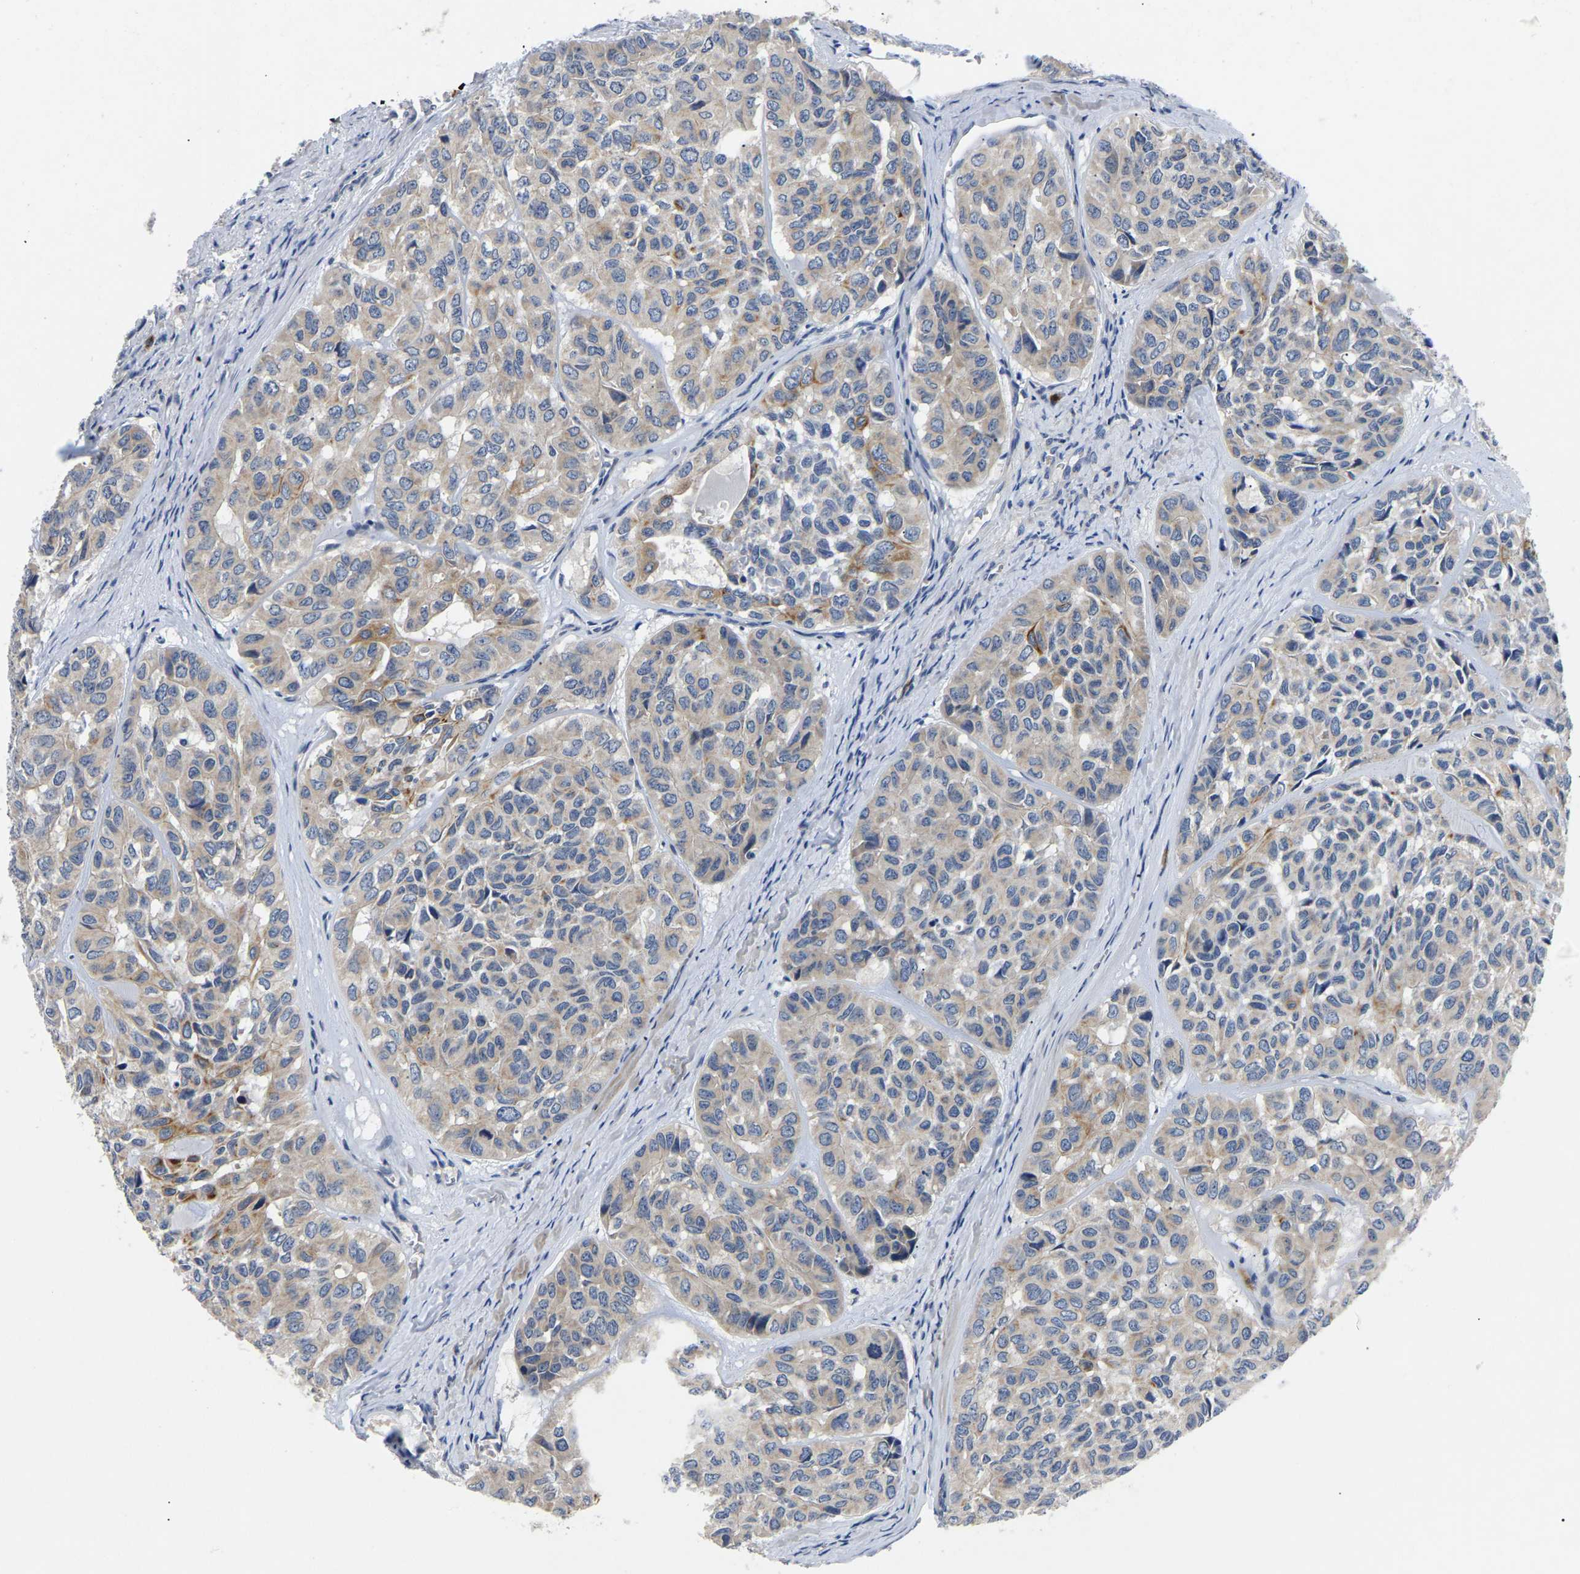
{"staining": {"intensity": "weak", "quantity": ">75%", "location": "cytoplasmic/membranous"}, "tissue": "head and neck cancer", "cell_type": "Tumor cells", "image_type": "cancer", "snomed": [{"axis": "morphology", "description": "Adenocarcinoma, NOS"}, {"axis": "topography", "description": "Salivary gland, NOS"}, {"axis": "topography", "description": "Head-Neck"}], "caption": "A brown stain shows weak cytoplasmic/membranous expression of a protein in human adenocarcinoma (head and neck) tumor cells.", "gene": "TOR1B", "patient": {"sex": "female", "age": 76}}